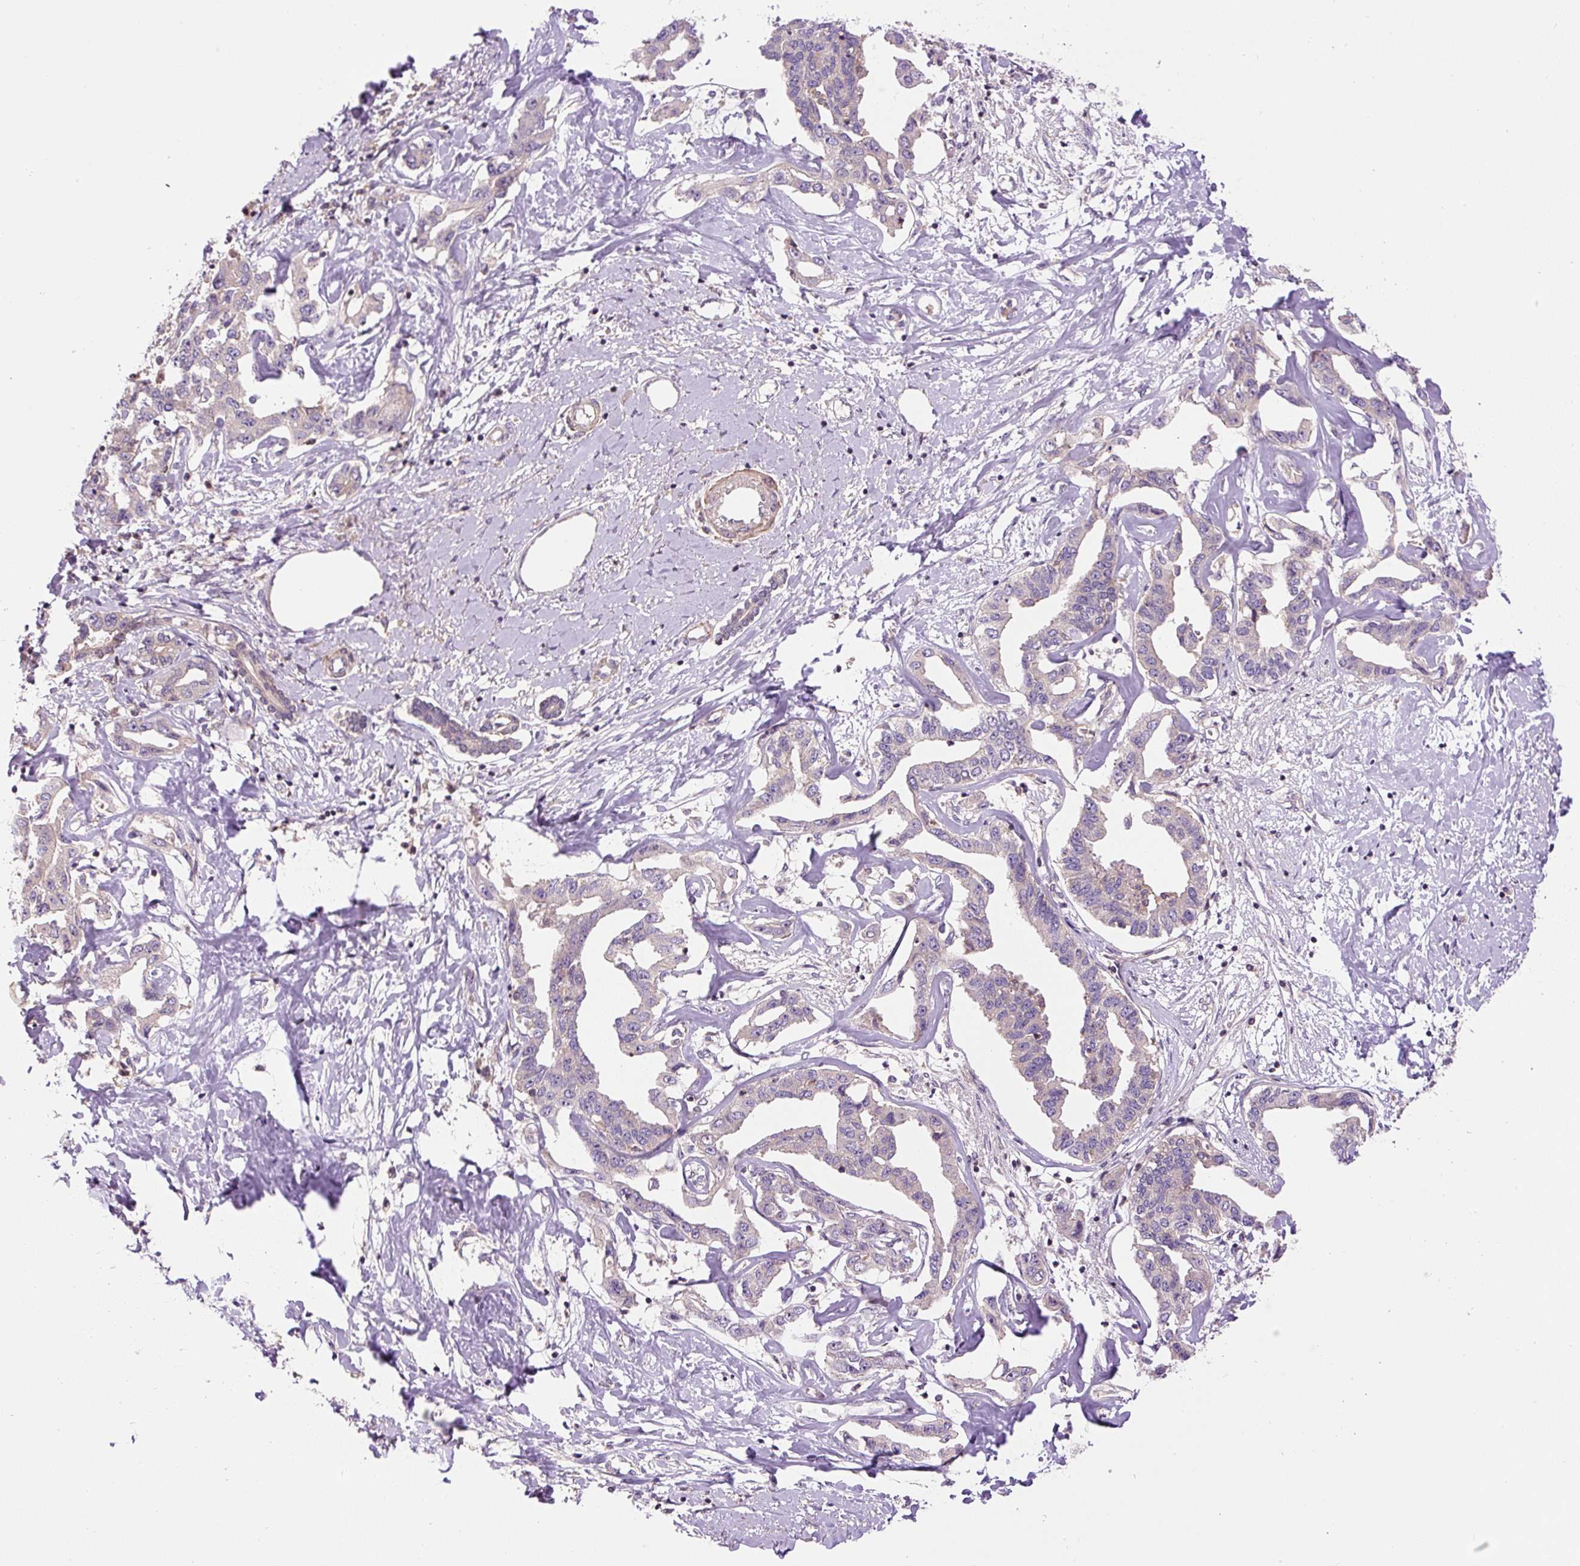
{"staining": {"intensity": "negative", "quantity": "none", "location": "none"}, "tissue": "liver cancer", "cell_type": "Tumor cells", "image_type": "cancer", "snomed": [{"axis": "morphology", "description": "Cholangiocarcinoma"}, {"axis": "topography", "description": "Liver"}], "caption": "The image shows no staining of tumor cells in liver cancer (cholangiocarcinoma).", "gene": "CCDC28A", "patient": {"sex": "male", "age": 59}}